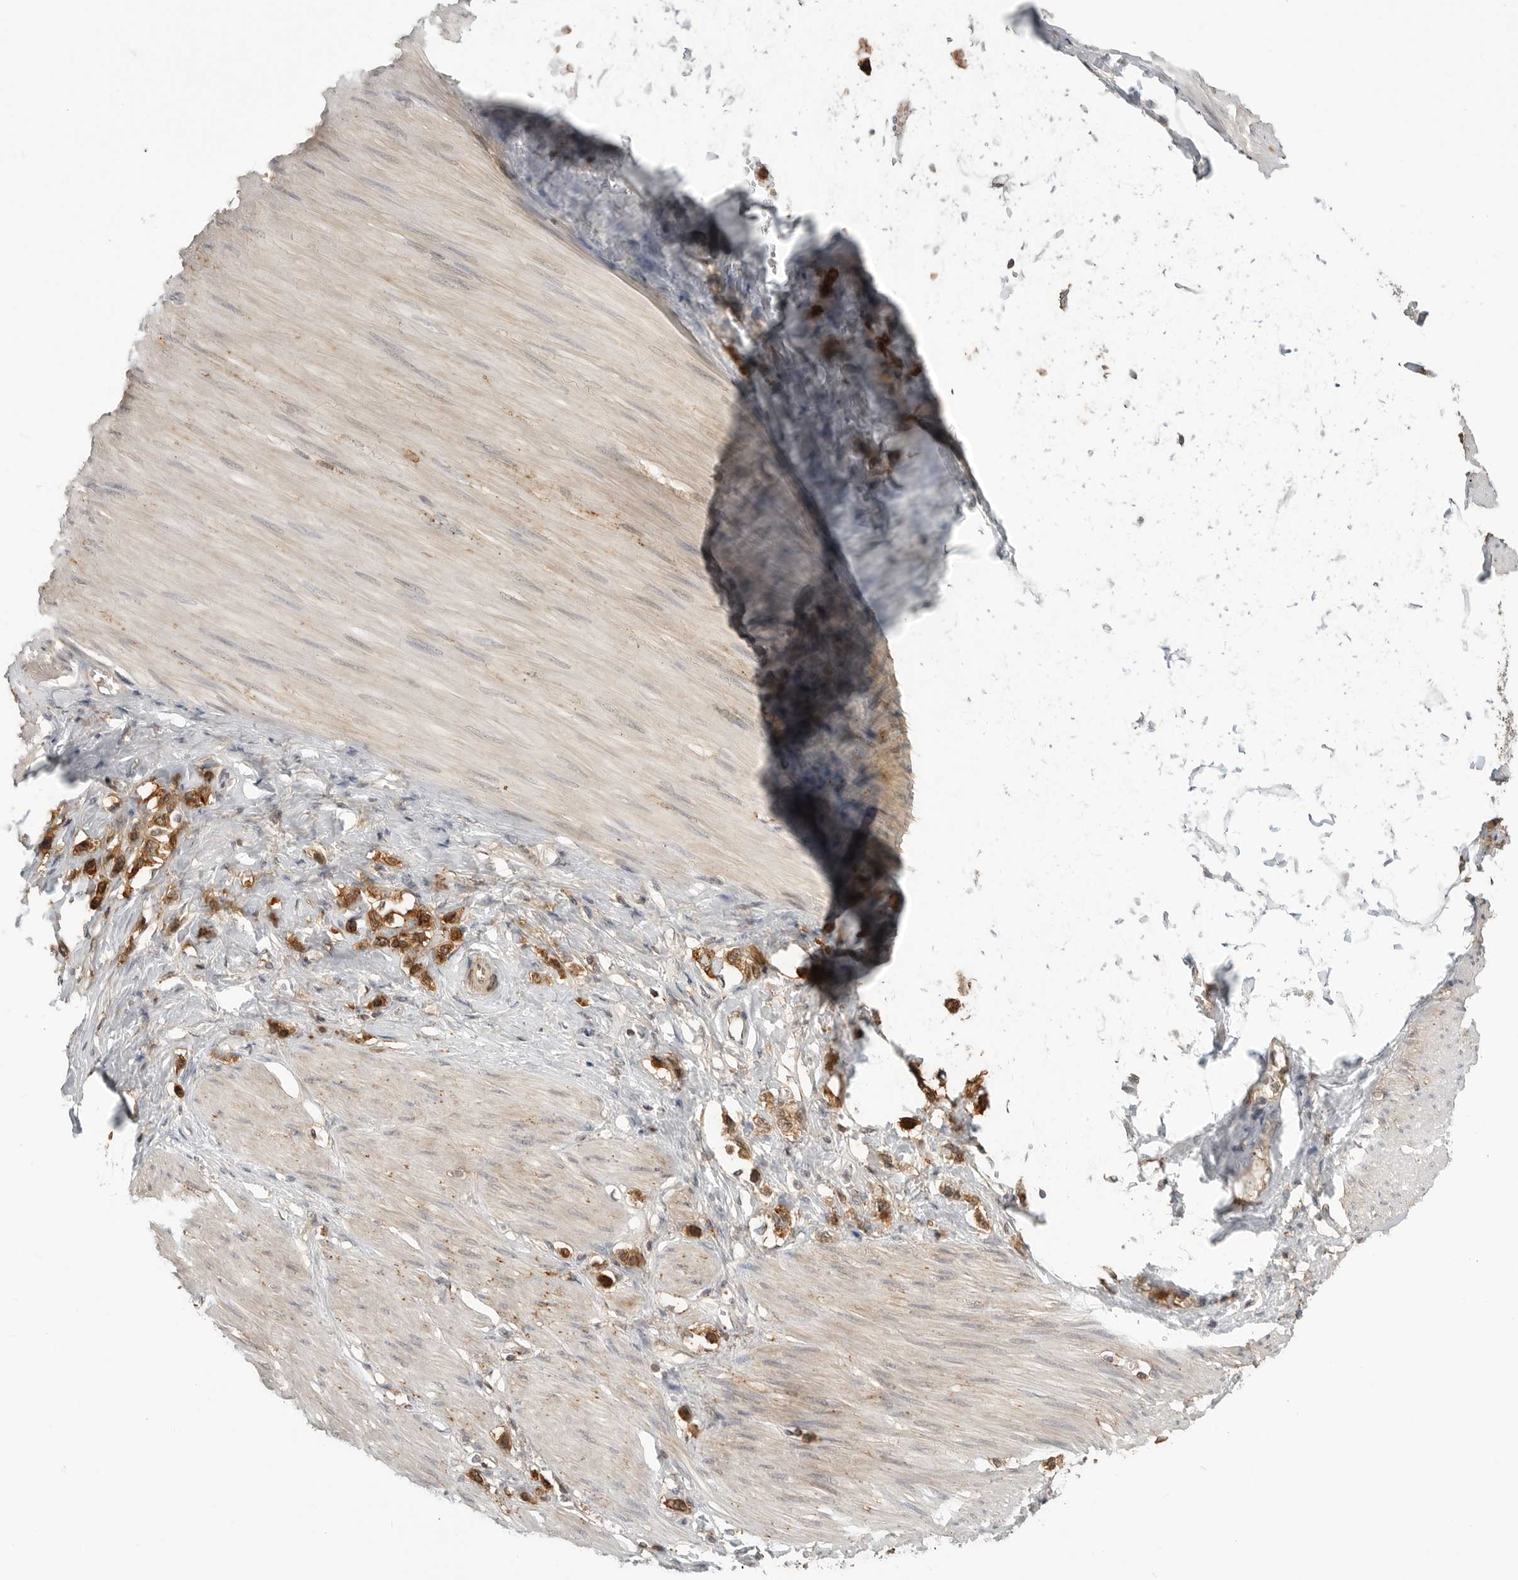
{"staining": {"intensity": "moderate", "quantity": ">75%", "location": "cytoplasmic/membranous"}, "tissue": "stomach cancer", "cell_type": "Tumor cells", "image_type": "cancer", "snomed": [{"axis": "morphology", "description": "Adenocarcinoma, NOS"}, {"axis": "topography", "description": "Stomach"}], "caption": "IHC (DAB (3,3'-diaminobenzidine)) staining of human stomach adenocarcinoma demonstrates moderate cytoplasmic/membranous protein staining in approximately >75% of tumor cells.", "gene": "ANXA11", "patient": {"sex": "female", "age": 65}}